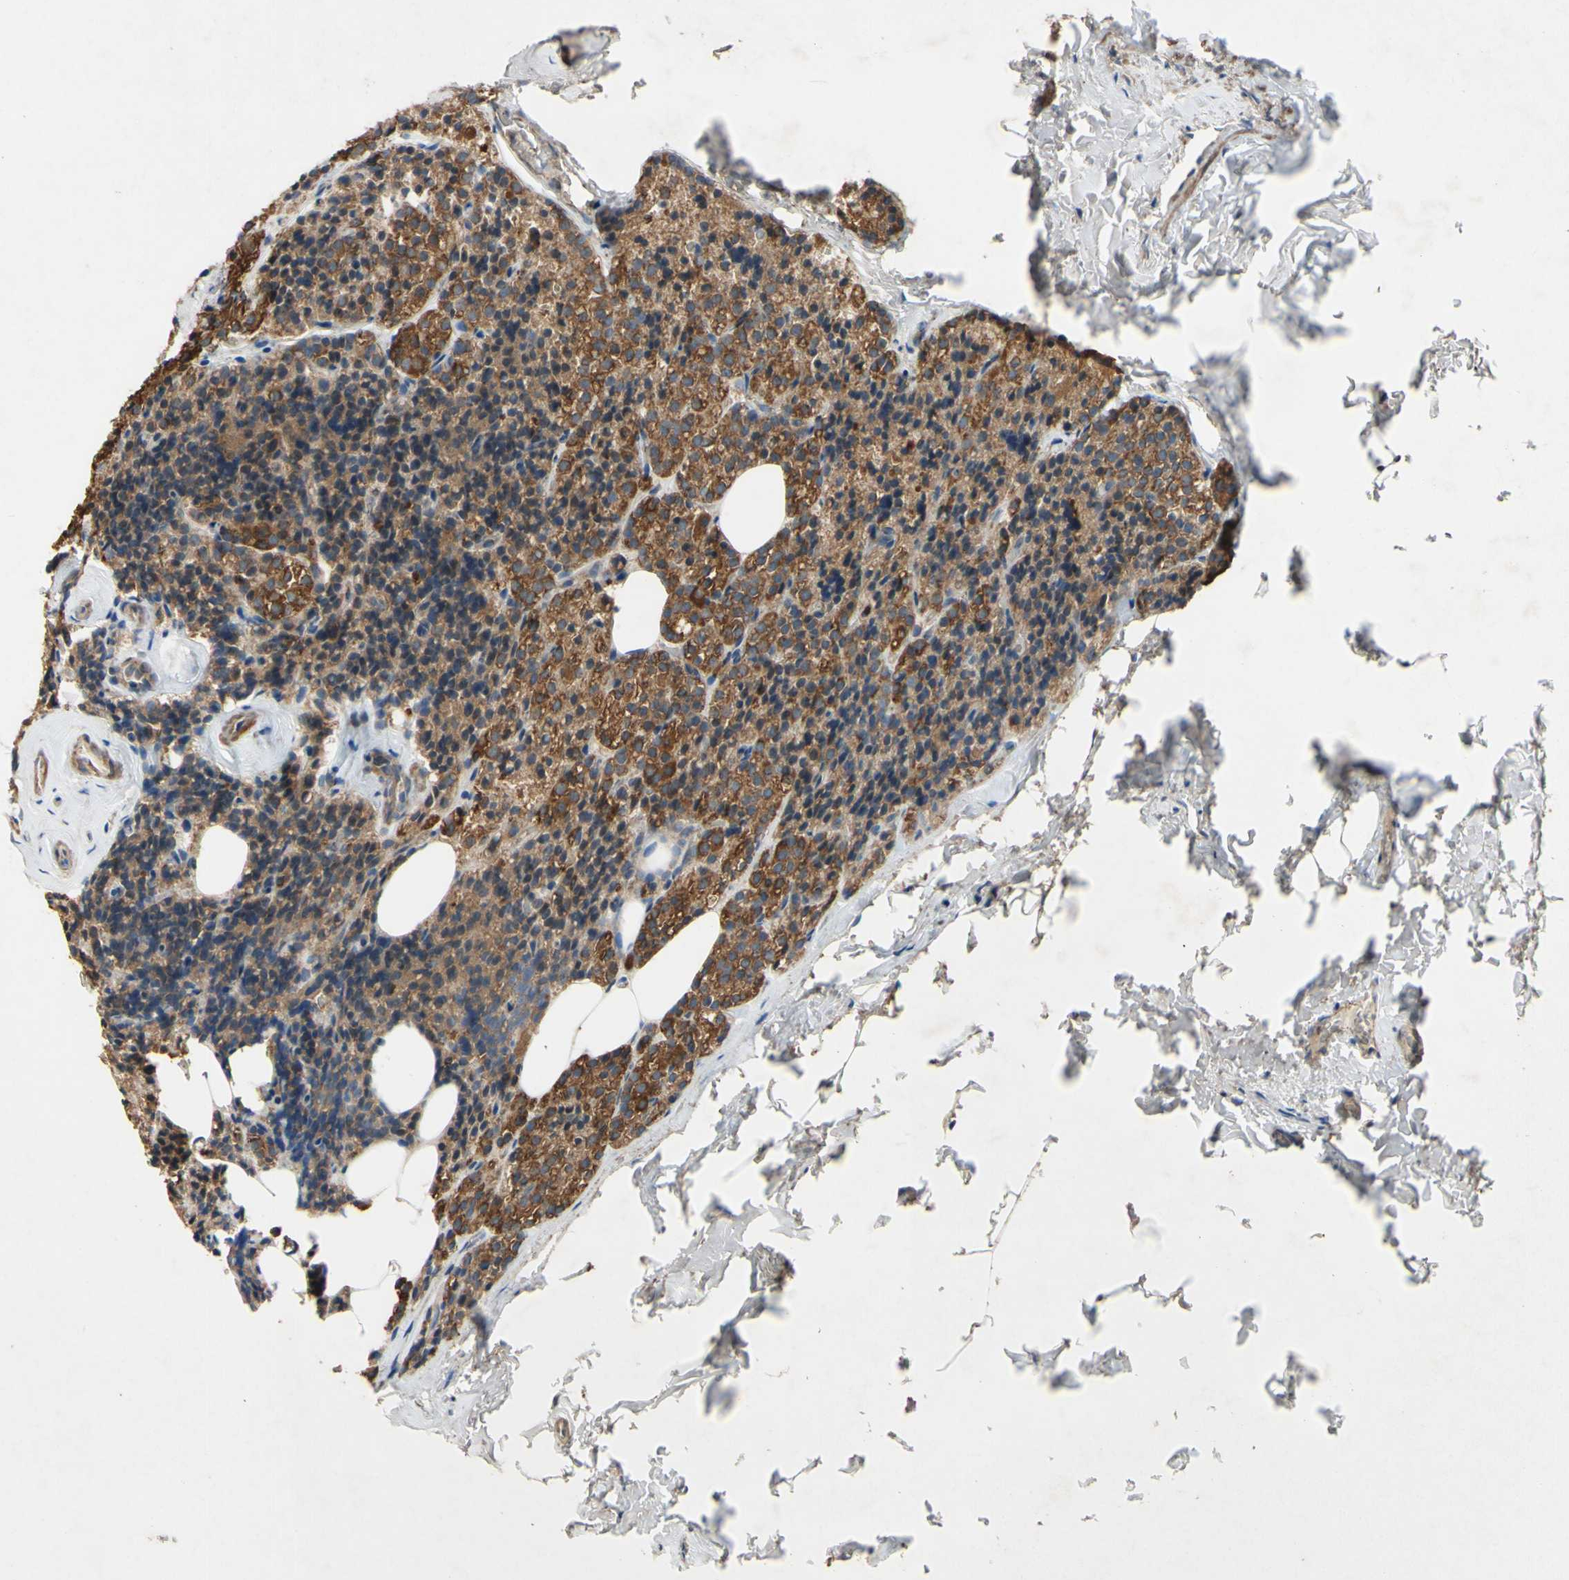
{"staining": {"intensity": "strong", "quantity": ">75%", "location": "cytoplasmic/membranous"}, "tissue": "parathyroid gland", "cell_type": "Glandular cells", "image_type": "normal", "snomed": [{"axis": "morphology", "description": "Normal tissue, NOS"}, {"axis": "morphology", "description": "Atrophy, NOS"}, {"axis": "topography", "description": "Parathyroid gland"}], "caption": "The micrograph shows staining of unremarkable parathyroid gland, revealing strong cytoplasmic/membranous protein staining (brown color) within glandular cells.", "gene": "PDGFB", "patient": {"sex": "female", "age": 54}}